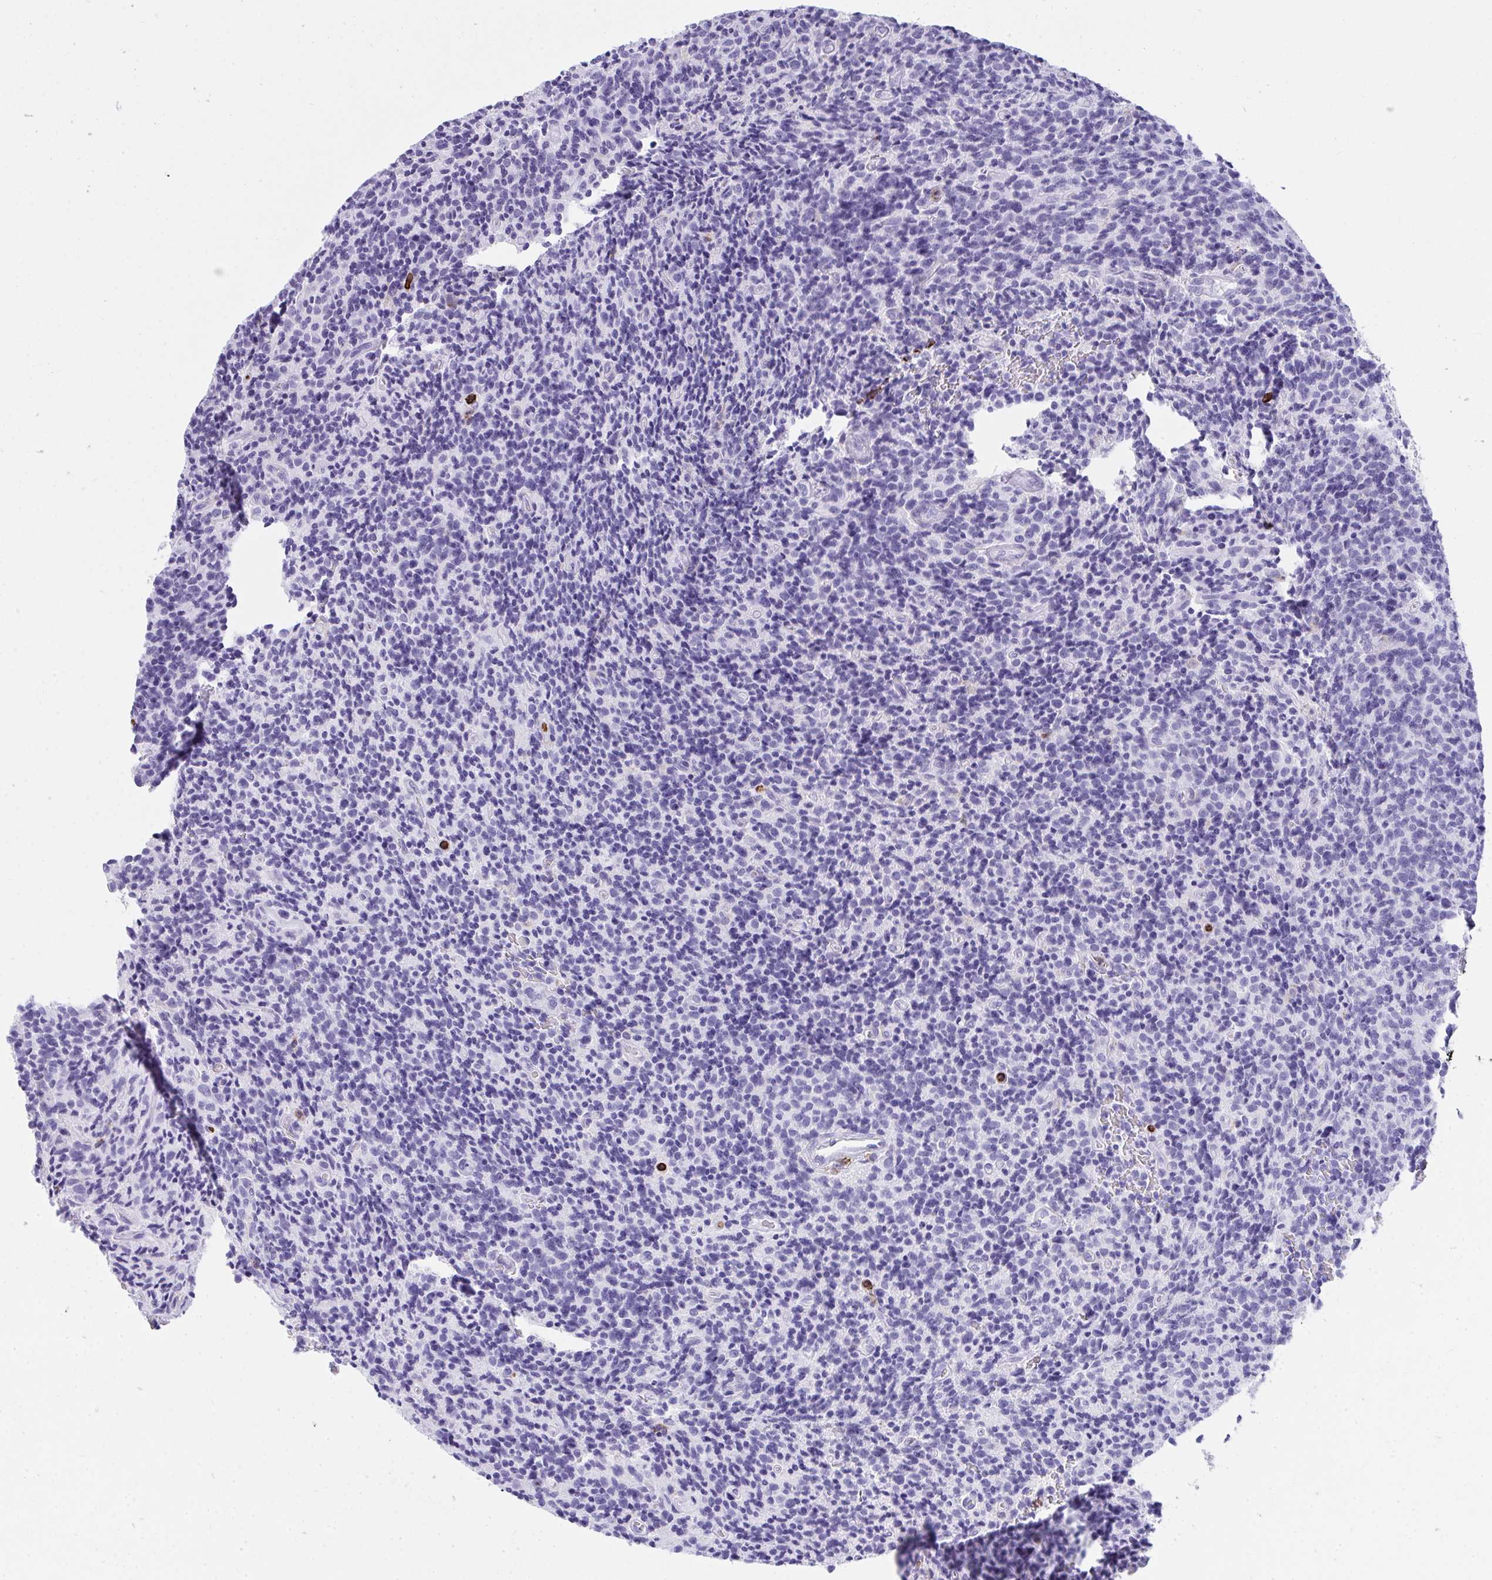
{"staining": {"intensity": "negative", "quantity": "none", "location": "none"}, "tissue": "glioma", "cell_type": "Tumor cells", "image_type": "cancer", "snomed": [{"axis": "morphology", "description": "Glioma, malignant, High grade"}, {"axis": "topography", "description": "Brain"}], "caption": "An image of human malignant glioma (high-grade) is negative for staining in tumor cells.", "gene": "SPN", "patient": {"sex": "male", "age": 76}}